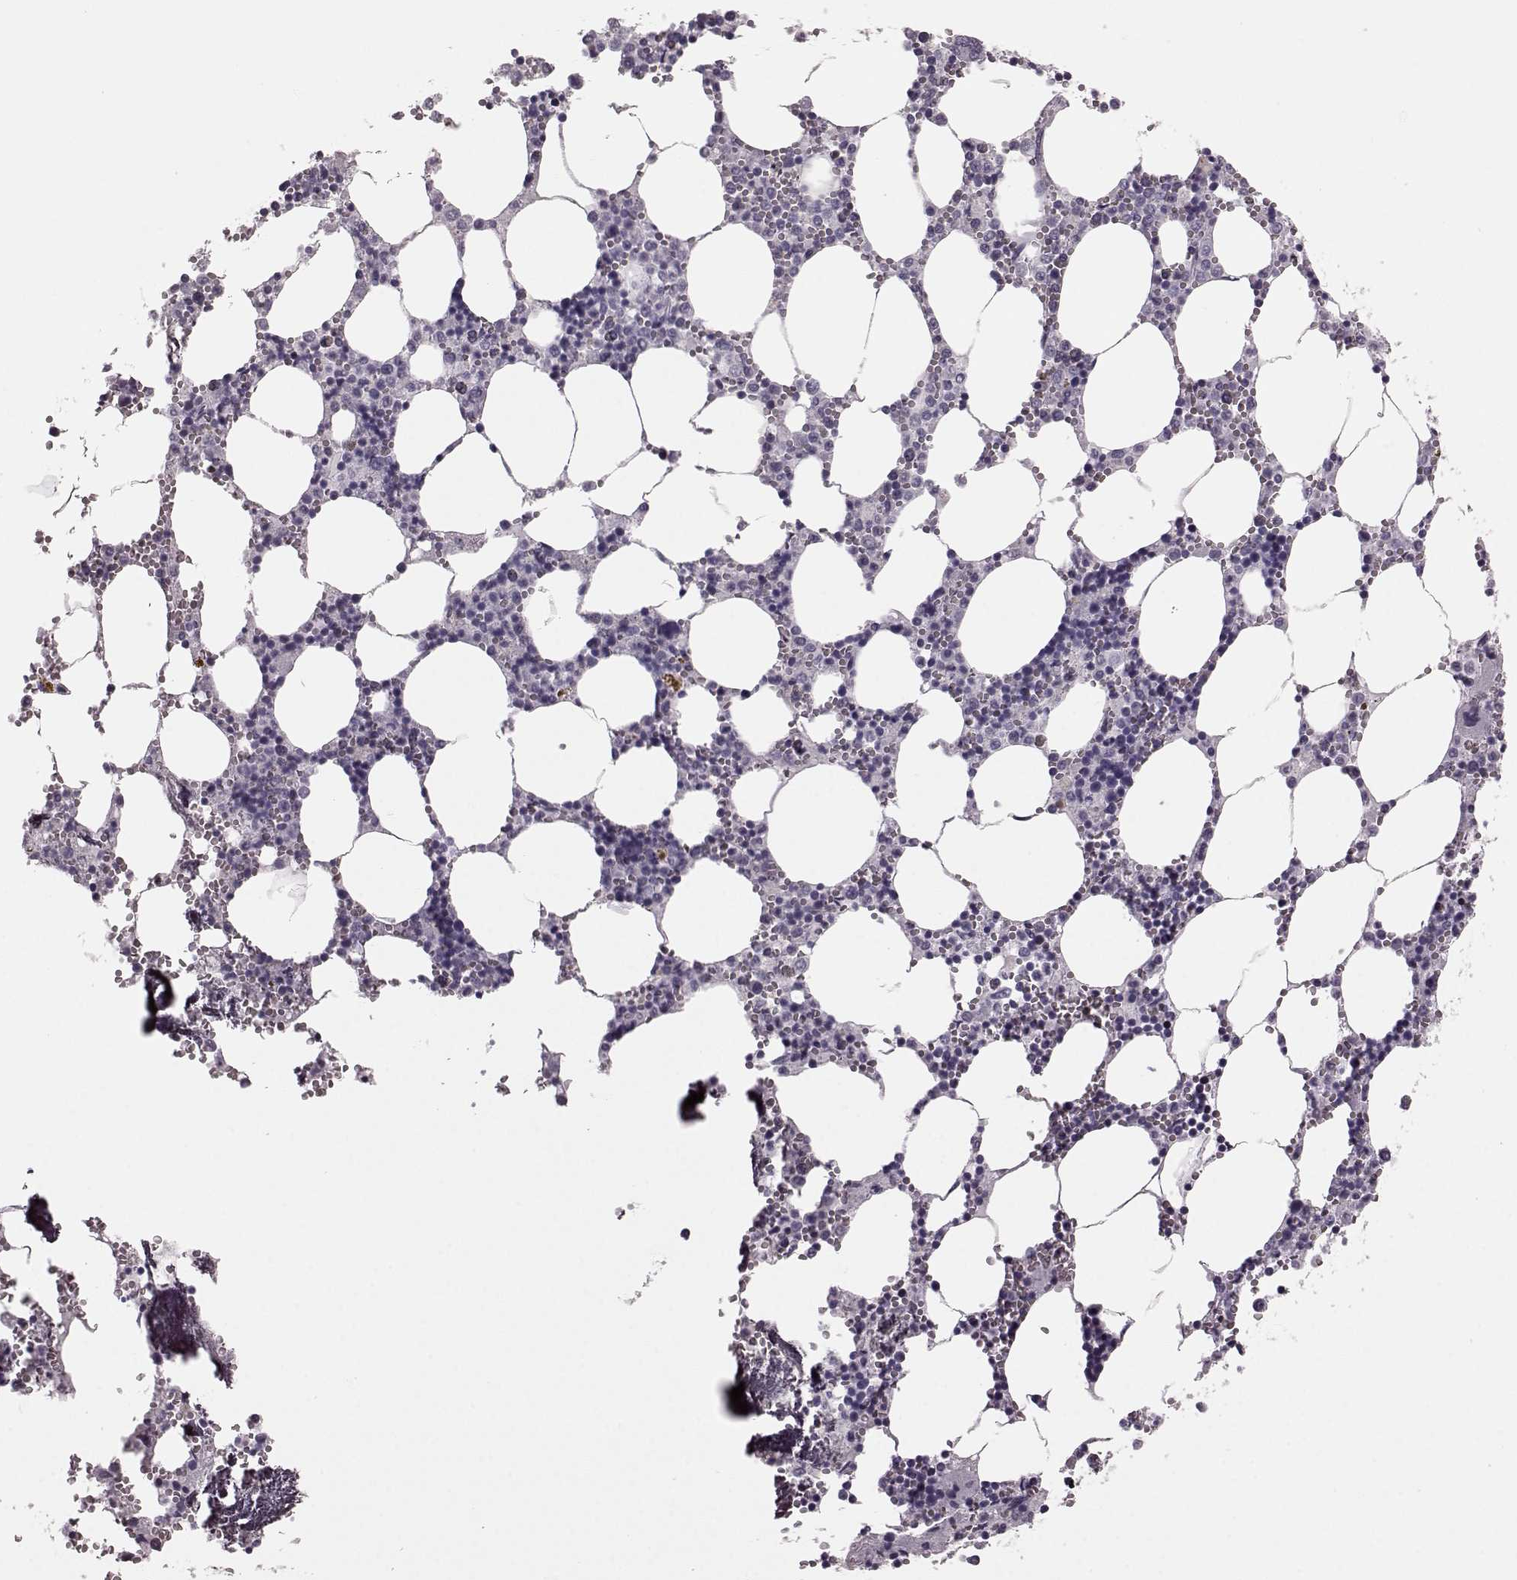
{"staining": {"intensity": "negative", "quantity": "none", "location": "none"}, "tissue": "bone marrow", "cell_type": "Hematopoietic cells", "image_type": "normal", "snomed": [{"axis": "morphology", "description": "Normal tissue, NOS"}, {"axis": "topography", "description": "Bone marrow"}], "caption": "Hematopoietic cells are negative for protein expression in unremarkable human bone marrow. (DAB (3,3'-diaminobenzidine) IHC, high magnification).", "gene": "CRYBA2", "patient": {"sex": "male", "age": 54}}